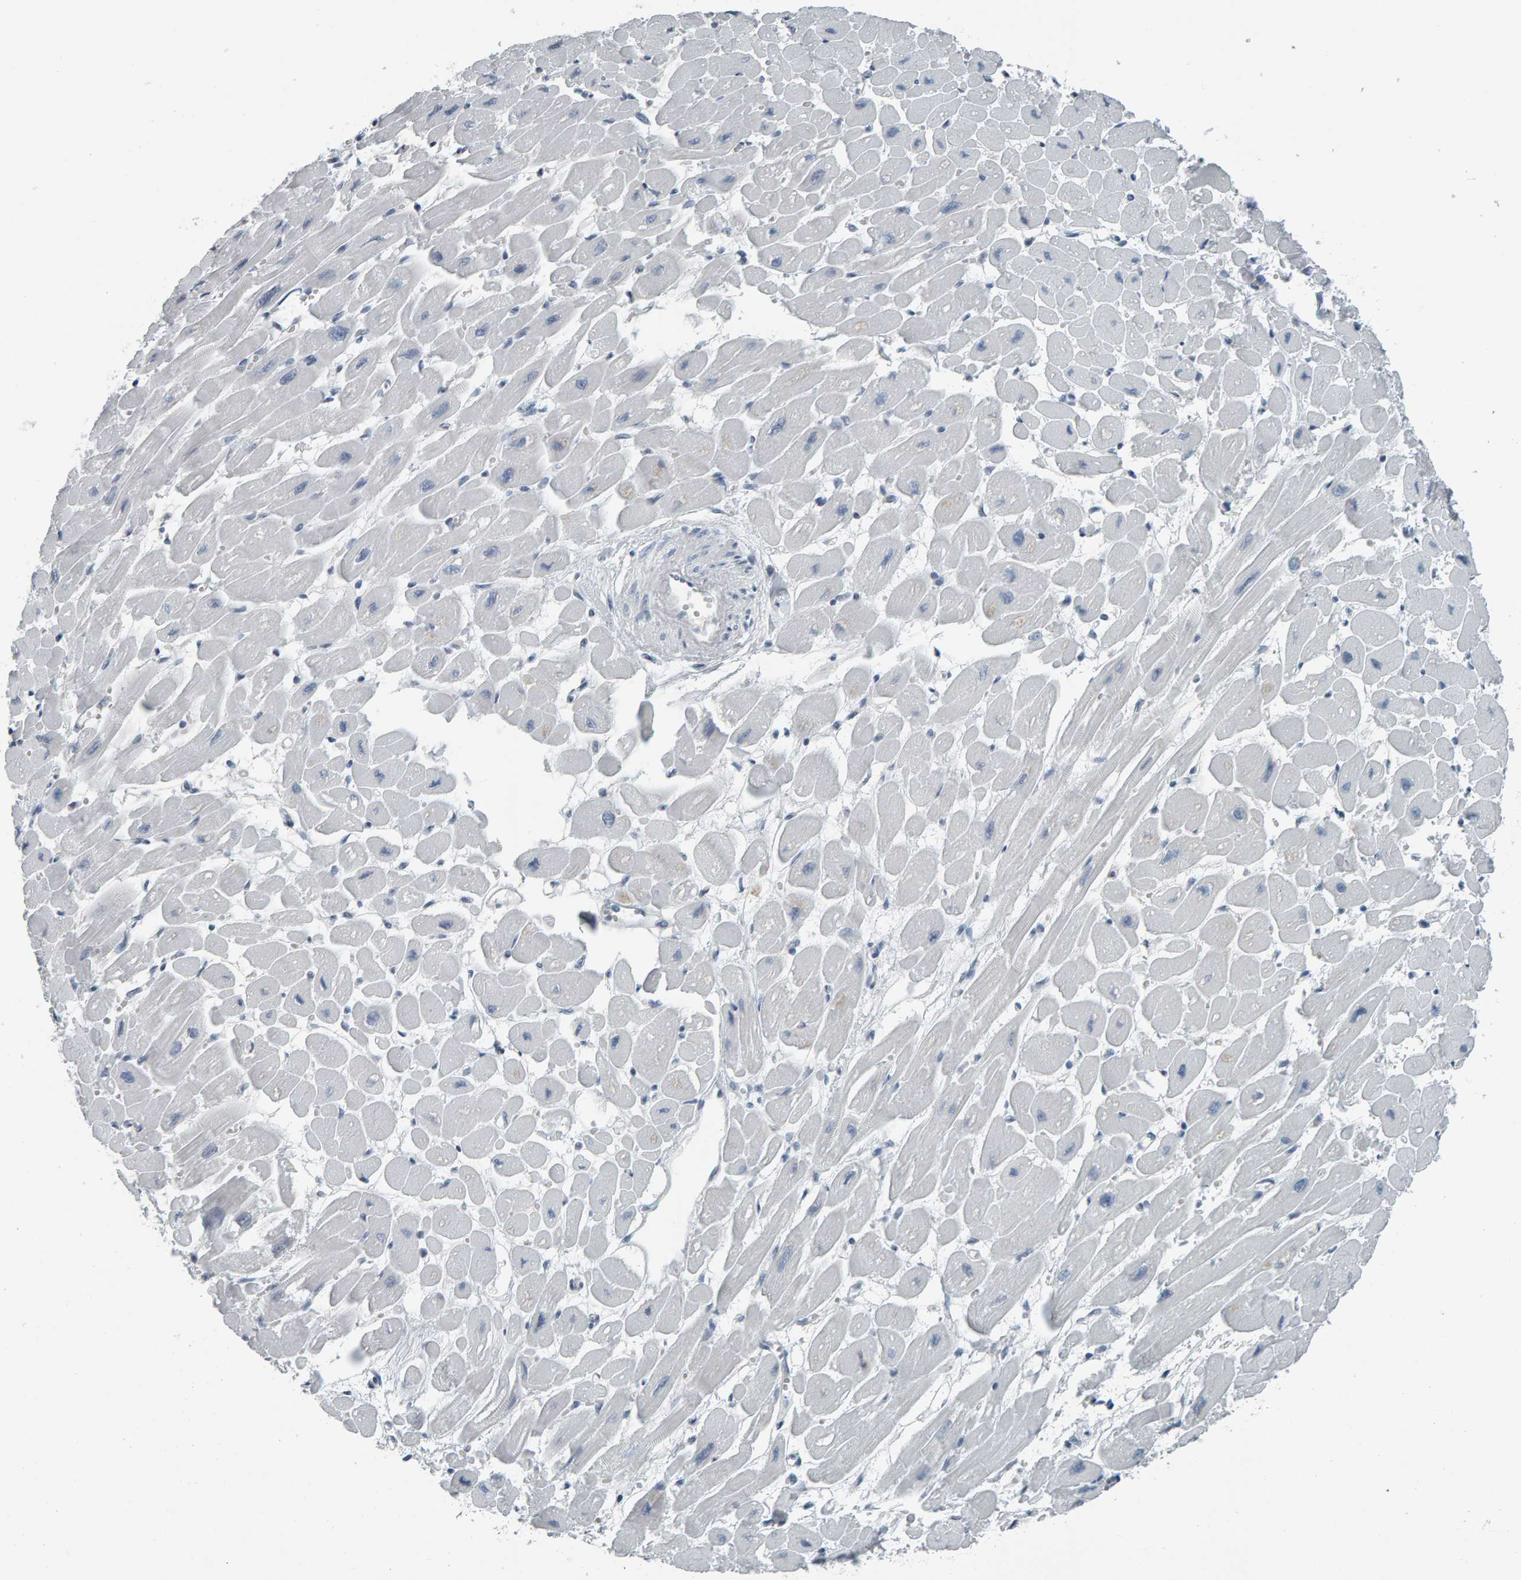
{"staining": {"intensity": "negative", "quantity": "none", "location": "none"}, "tissue": "heart muscle", "cell_type": "Cardiomyocytes", "image_type": "normal", "snomed": [{"axis": "morphology", "description": "Normal tissue, NOS"}, {"axis": "topography", "description": "Heart"}], "caption": "An immunohistochemistry image of unremarkable heart muscle is shown. There is no staining in cardiomyocytes of heart muscle.", "gene": "PYY", "patient": {"sex": "female", "age": 54}}